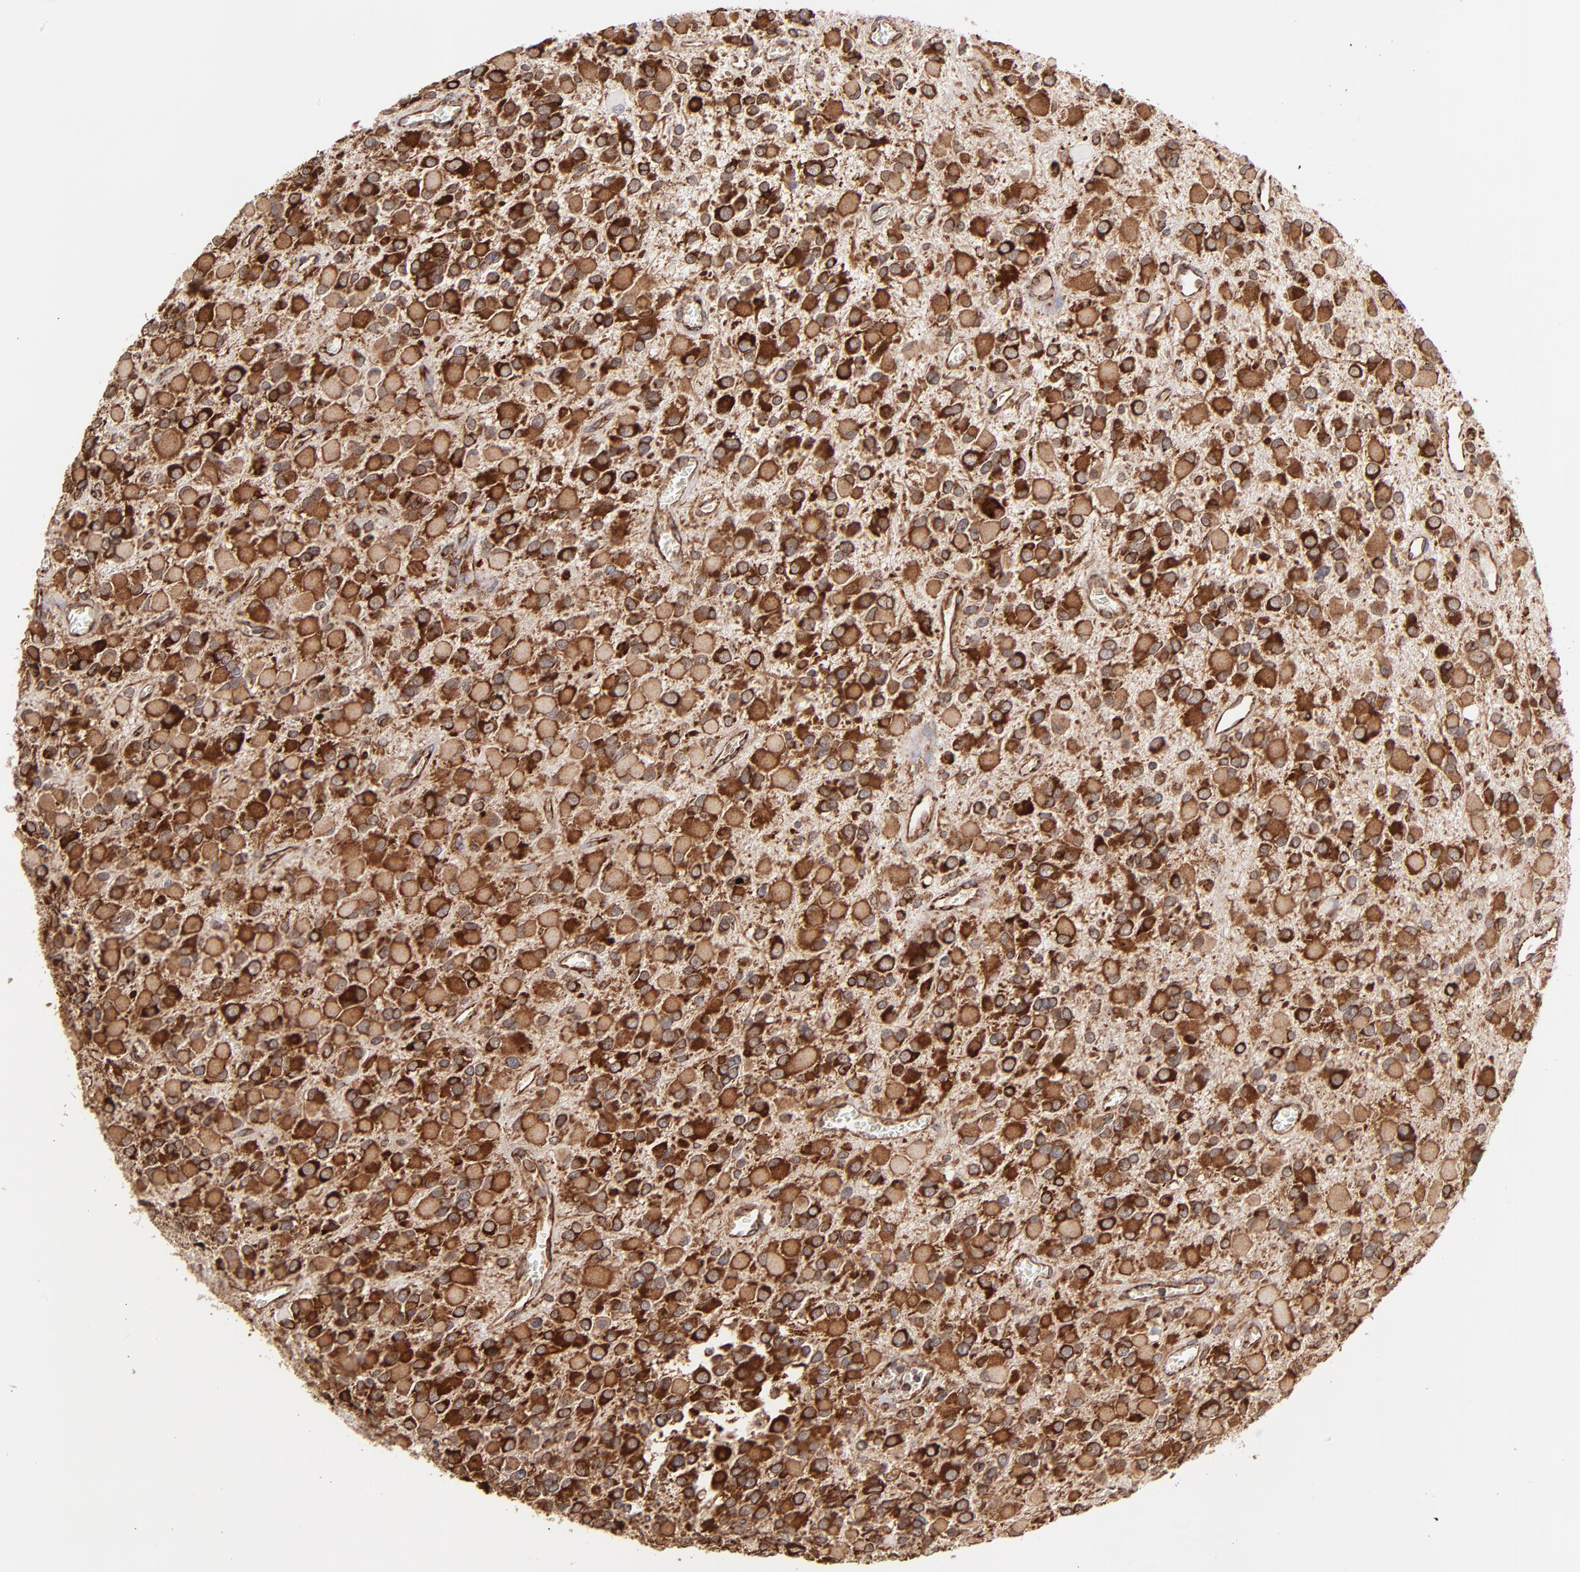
{"staining": {"intensity": "strong", "quantity": "25%-75%", "location": "cytoplasmic/membranous"}, "tissue": "glioma", "cell_type": "Tumor cells", "image_type": "cancer", "snomed": [{"axis": "morphology", "description": "Glioma, malignant, Low grade"}, {"axis": "topography", "description": "Brain"}], "caption": "Immunohistochemistry (IHC) histopathology image of glioma stained for a protein (brown), which exhibits high levels of strong cytoplasmic/membranous positivity in about 25%-75% of tumor cells.", "gene": "KTN1", "patient": {"sex": "male", "age": 42}}